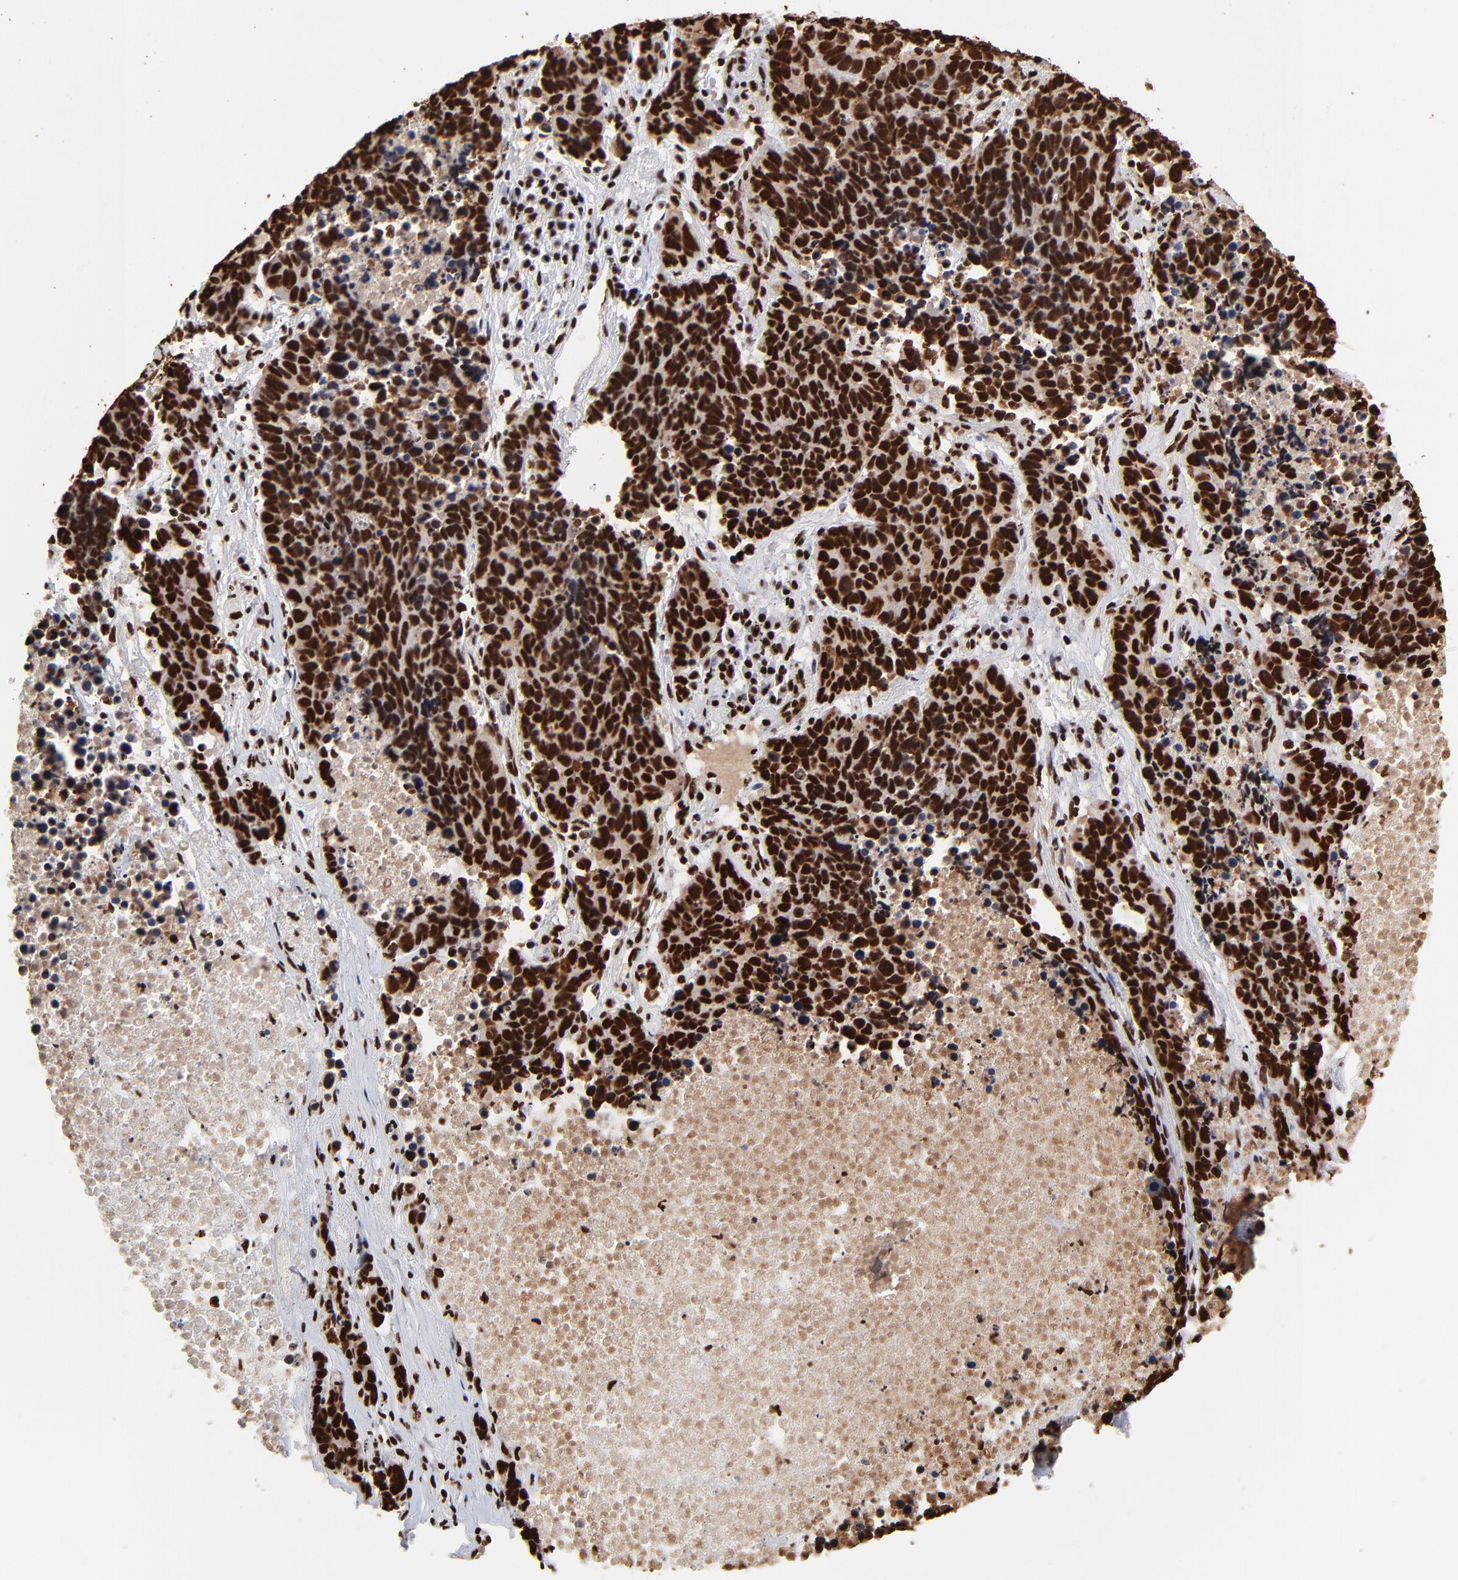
{"staining": {"intensity": "strong", "quantity": ">75%", "location": "nuclear"}, "tissue": "lung cancer", "cell_type": "Tumor cells", "image_type": "cancer", "snomed": [{"axis": "morphology", "description": "Carcinoid, malignant, NOS"}, {"axis": "topography", "description": "Lung"}], "caption": "Lung cancer stained with a brown dye reveals strong nuclear positive positivity in approximately >75% of tumor cells.", "gene": "ZNF544", "patient": {"sex": "male", "age": 60}}